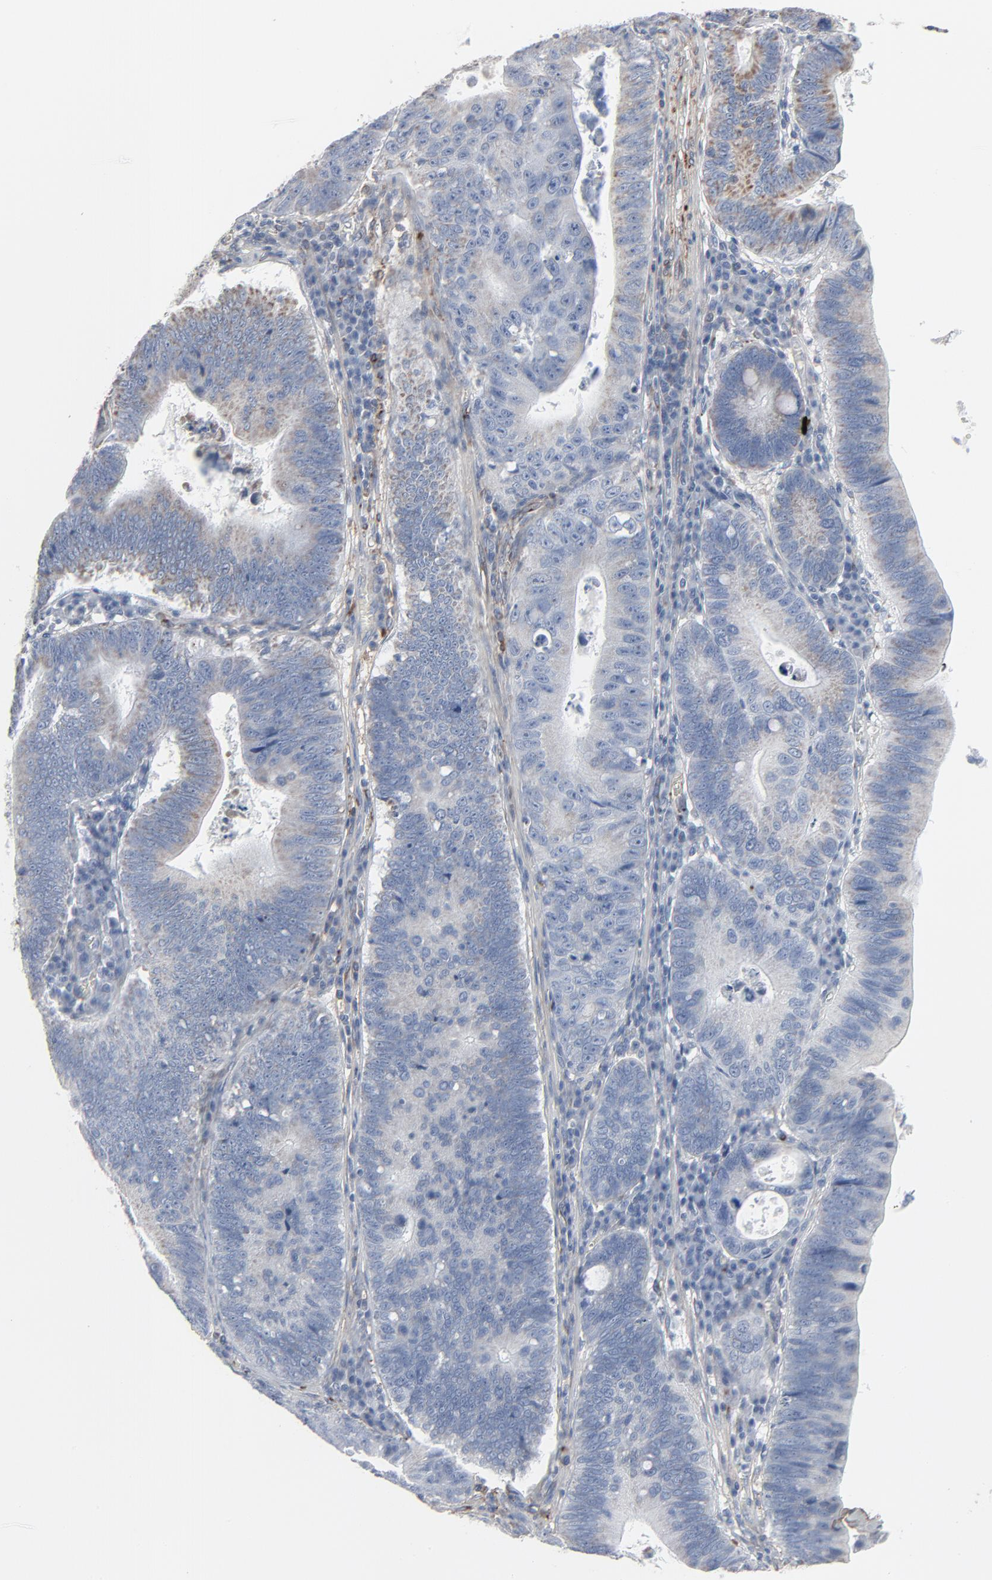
{"staining": {"intensity": "negative", "quantity": "none", "location": "none"}, "tissue": "stomach cancer", "cell_type": "Tumor cells", "image_type": "cancer", "snomed": [{"axis": "morphology", "description": "Adenocarcinoma, NOS"}, {"axis": "topography", "description": "Stomach"}], "caption": "This is an IHC micrograph of stomach cancer (adenocarcinoma). There is no expression in tumor cells.", "gene": "BGN", "patient": {"sex": "male", "age": 59}}